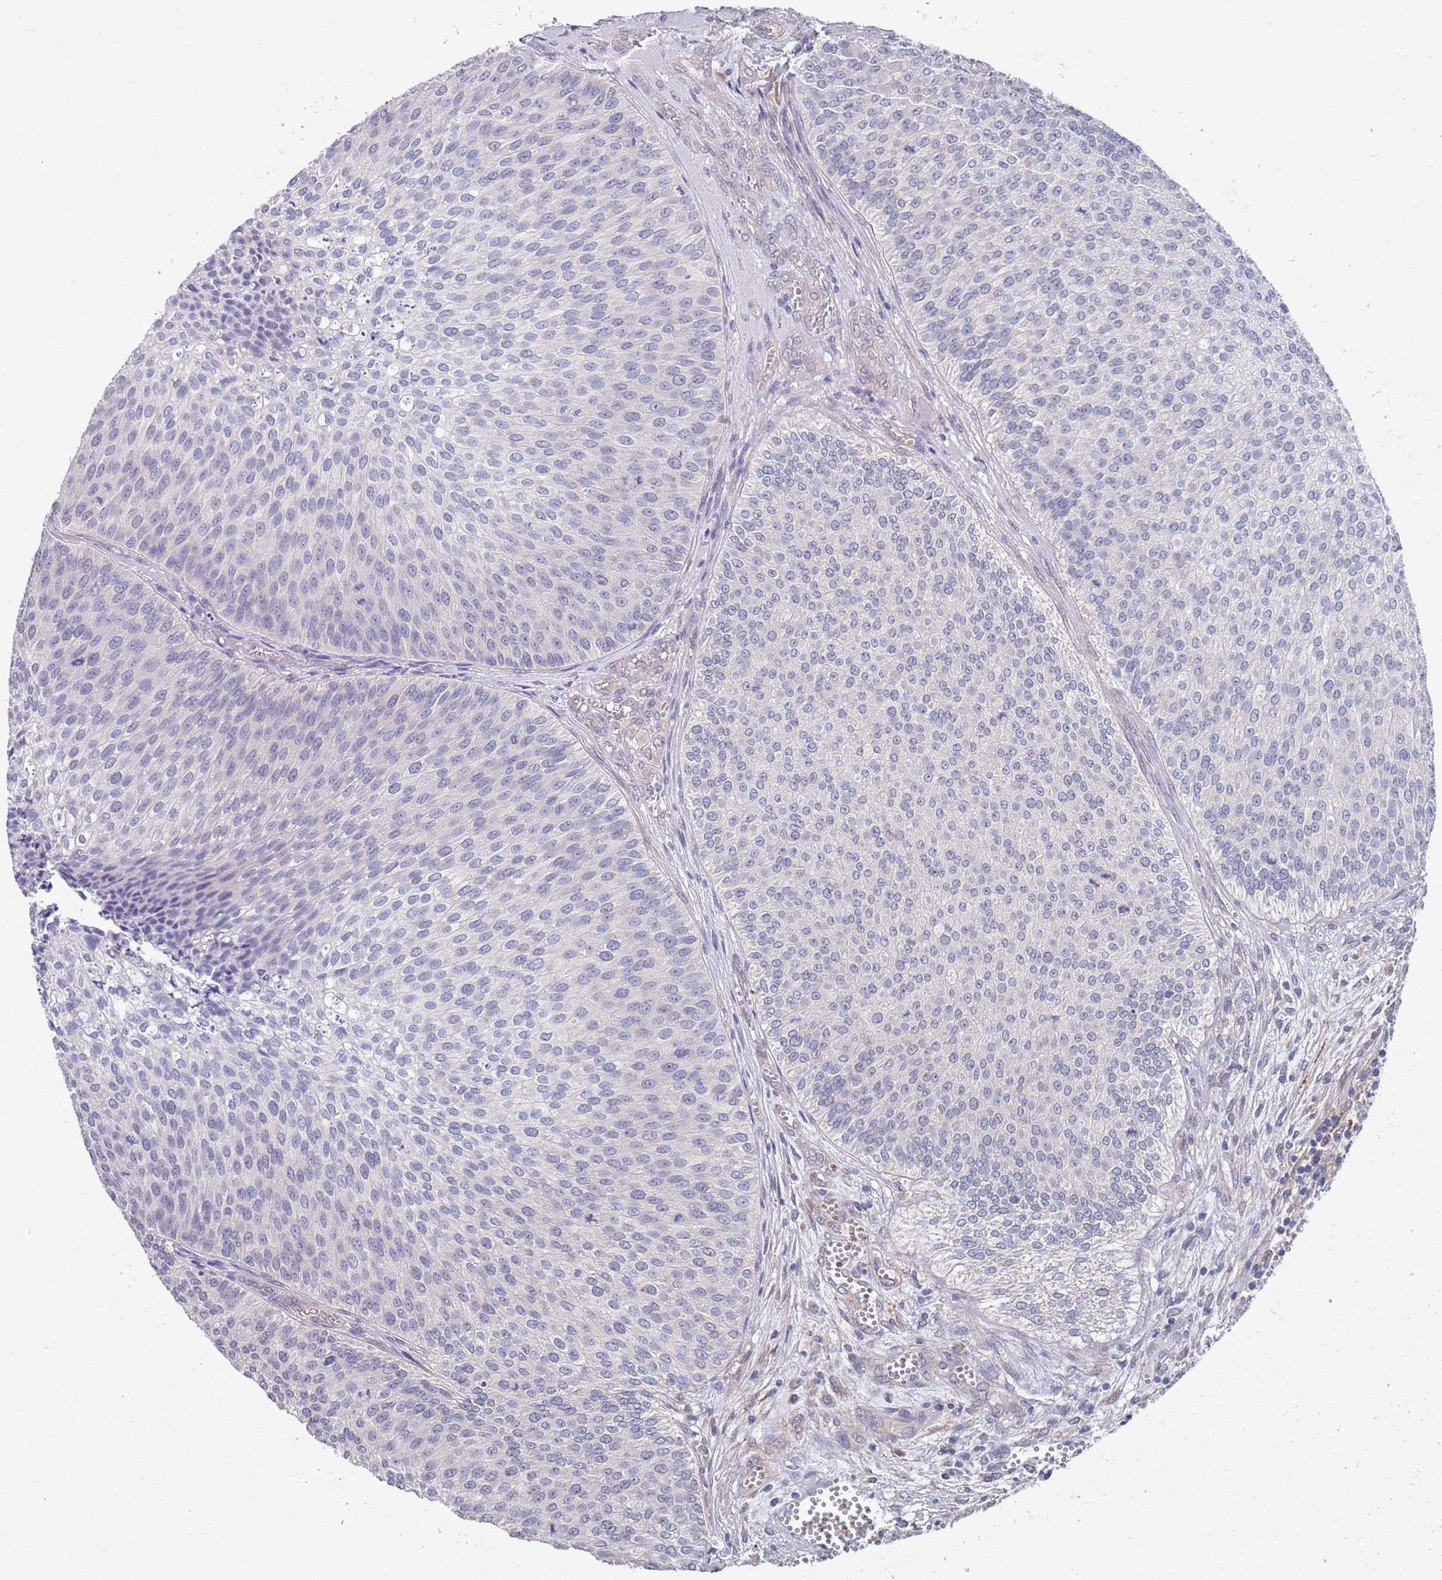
{"staining": {"intensity": "negative", "quantity": "none", "location": "none"}, "tissue": "urothelial cancer", "cell_type": "Tumor cells", "image_type": "cancer", "snomed": [{"axis": "morphology", "description": "Urothelial carcinoma, Low grade"}, {"axis": "topography", "description": "Urinary bladder"}], "caption": "Urothelial cancer was stained to show a protein in brown. There is no significant positivity in tumor cells.", "gene": "ANK2", "patient": {"sex": "male", "age": 84}}